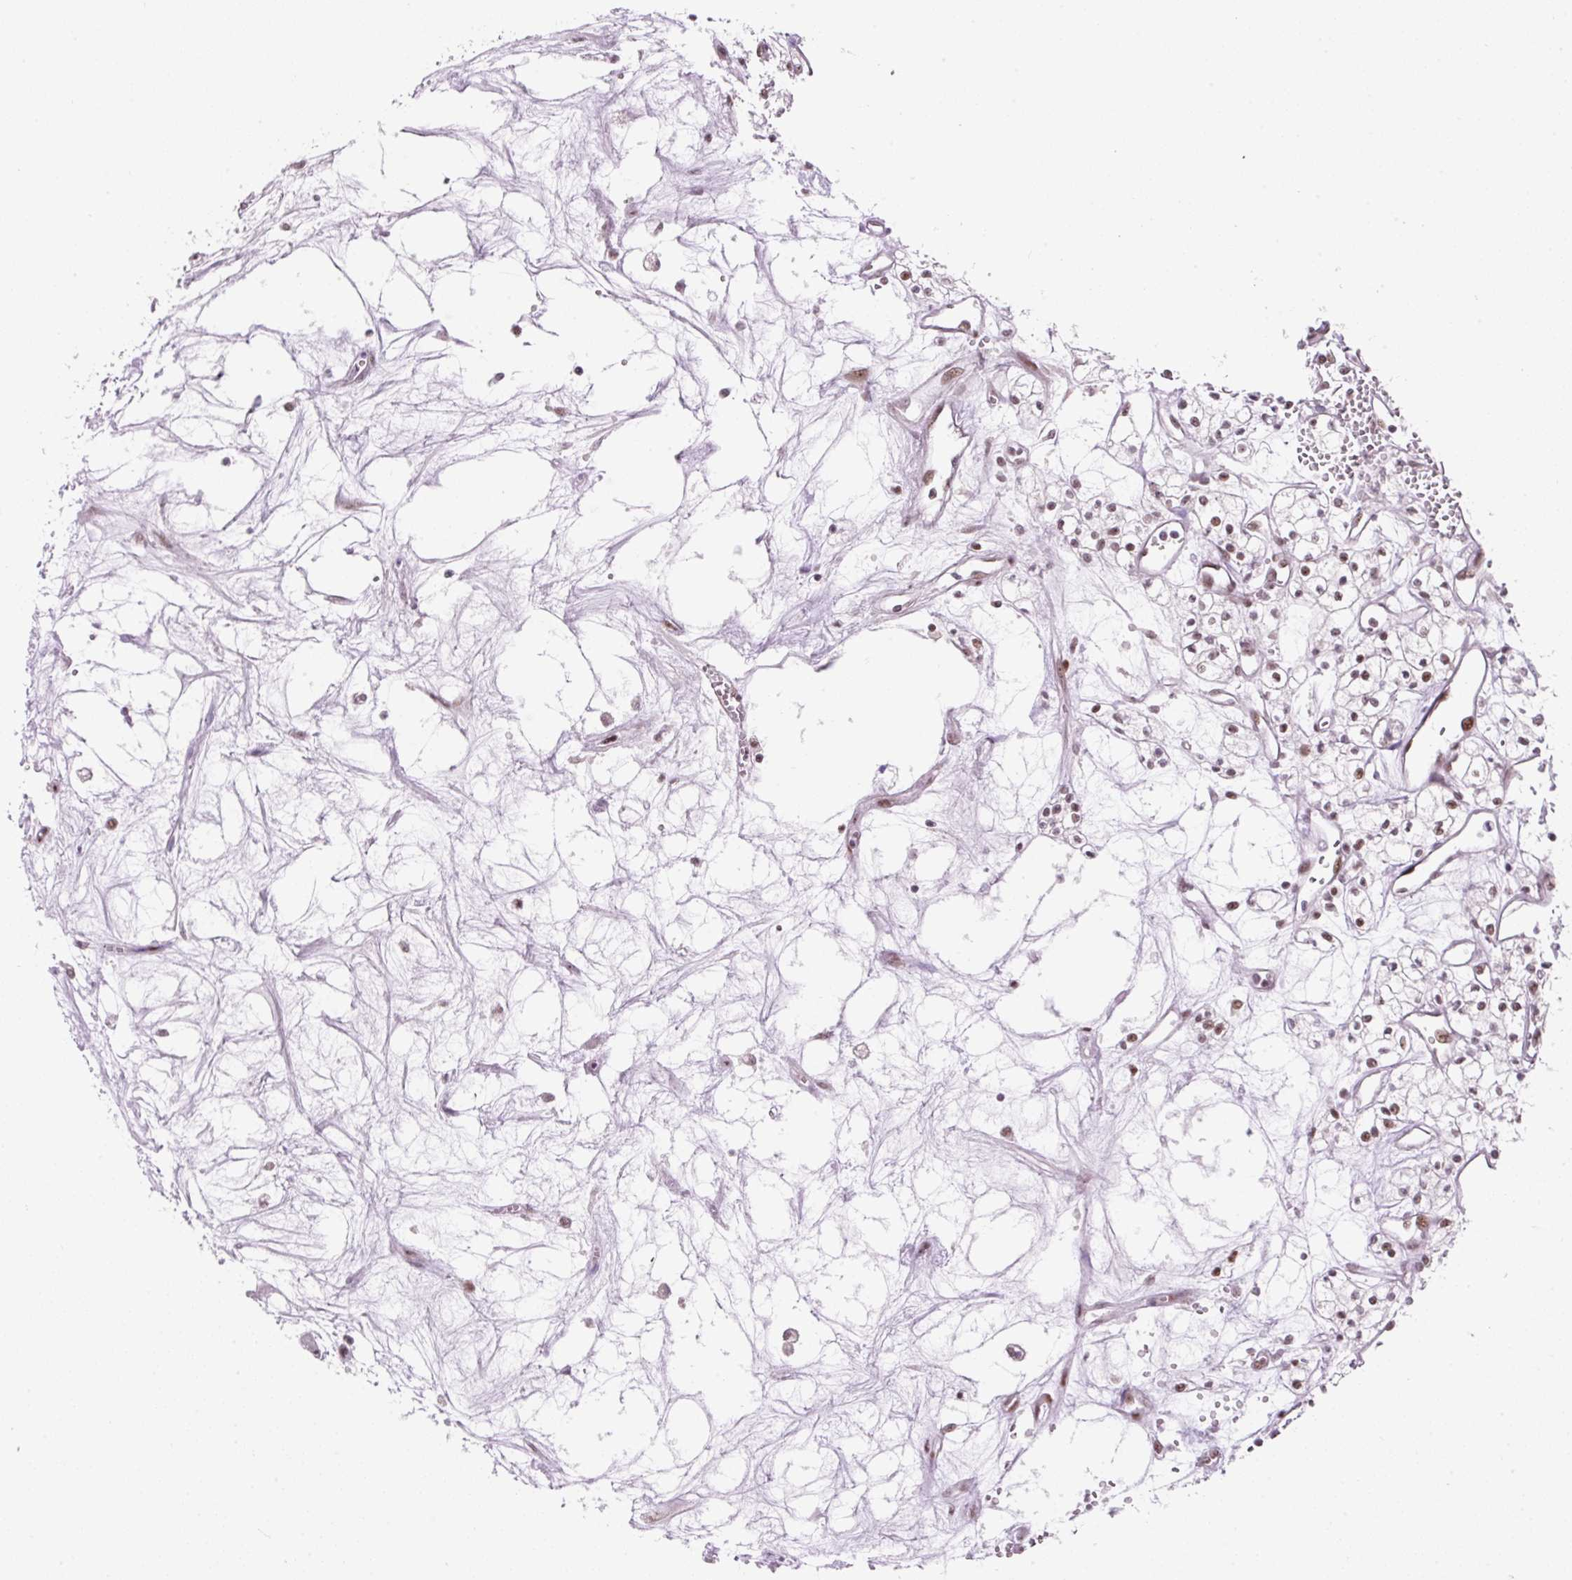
{"staining": {"intensity": "moderate", "quantity": ">75%", "location": "nuclear"}, "tissue": "renal cancer", "cell_type": "Tumor cells", "image_type": "cancer", "snomed": [{"axis": "morphology", "description": "Adenocarcinoma, NOS"}, {"axis": "topography", "description": "Kidney"}], "caption": "A brown stain highlights moderate nuclear positivity of a protein in human adenocarcinoma (renal) tumor cells.", "gene": "TAF1A", "patient": {"sex": "male", "age": 59}}